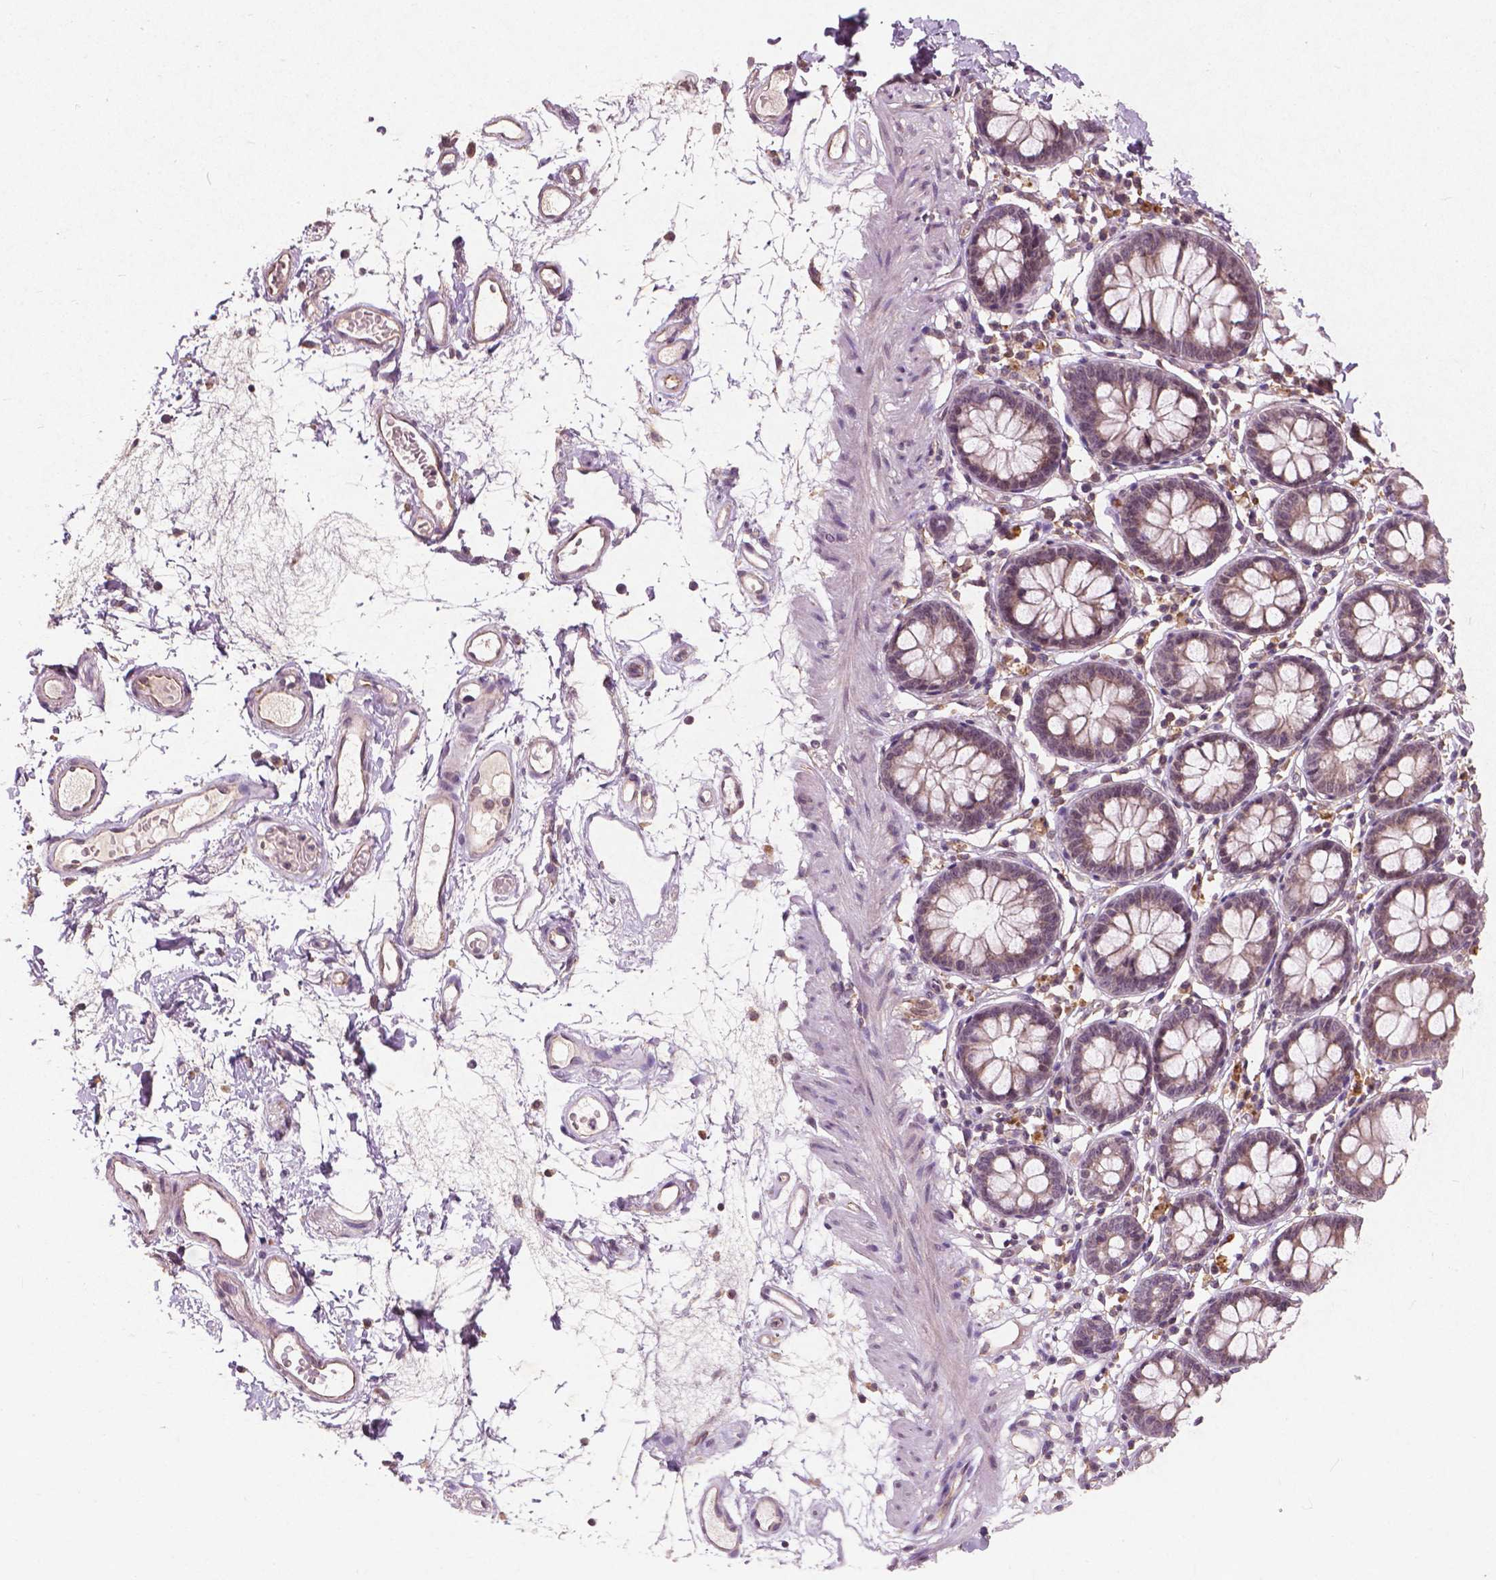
{"staining": {"intensity": "moderate", "quantity": "<25%", "location": "cytoplasmic/membranous"}, "tissue": "colon", "cell_type": "Endothelial cells", "image_type": "normal", "snomed": [{"axis": "morphology", "description": "Normal tissue, NOS"}, {"axis": "topography", "description": "Colon"}], "caption": "The histopathology image reveals immunohistochemical staining of unremarkable colon. There is moderate cytoplasmic/membranous positivity is seen in about <25% of endothelial cells.", "gene": "SMAD2", "patient": {"sex": "female", "age": 84}}